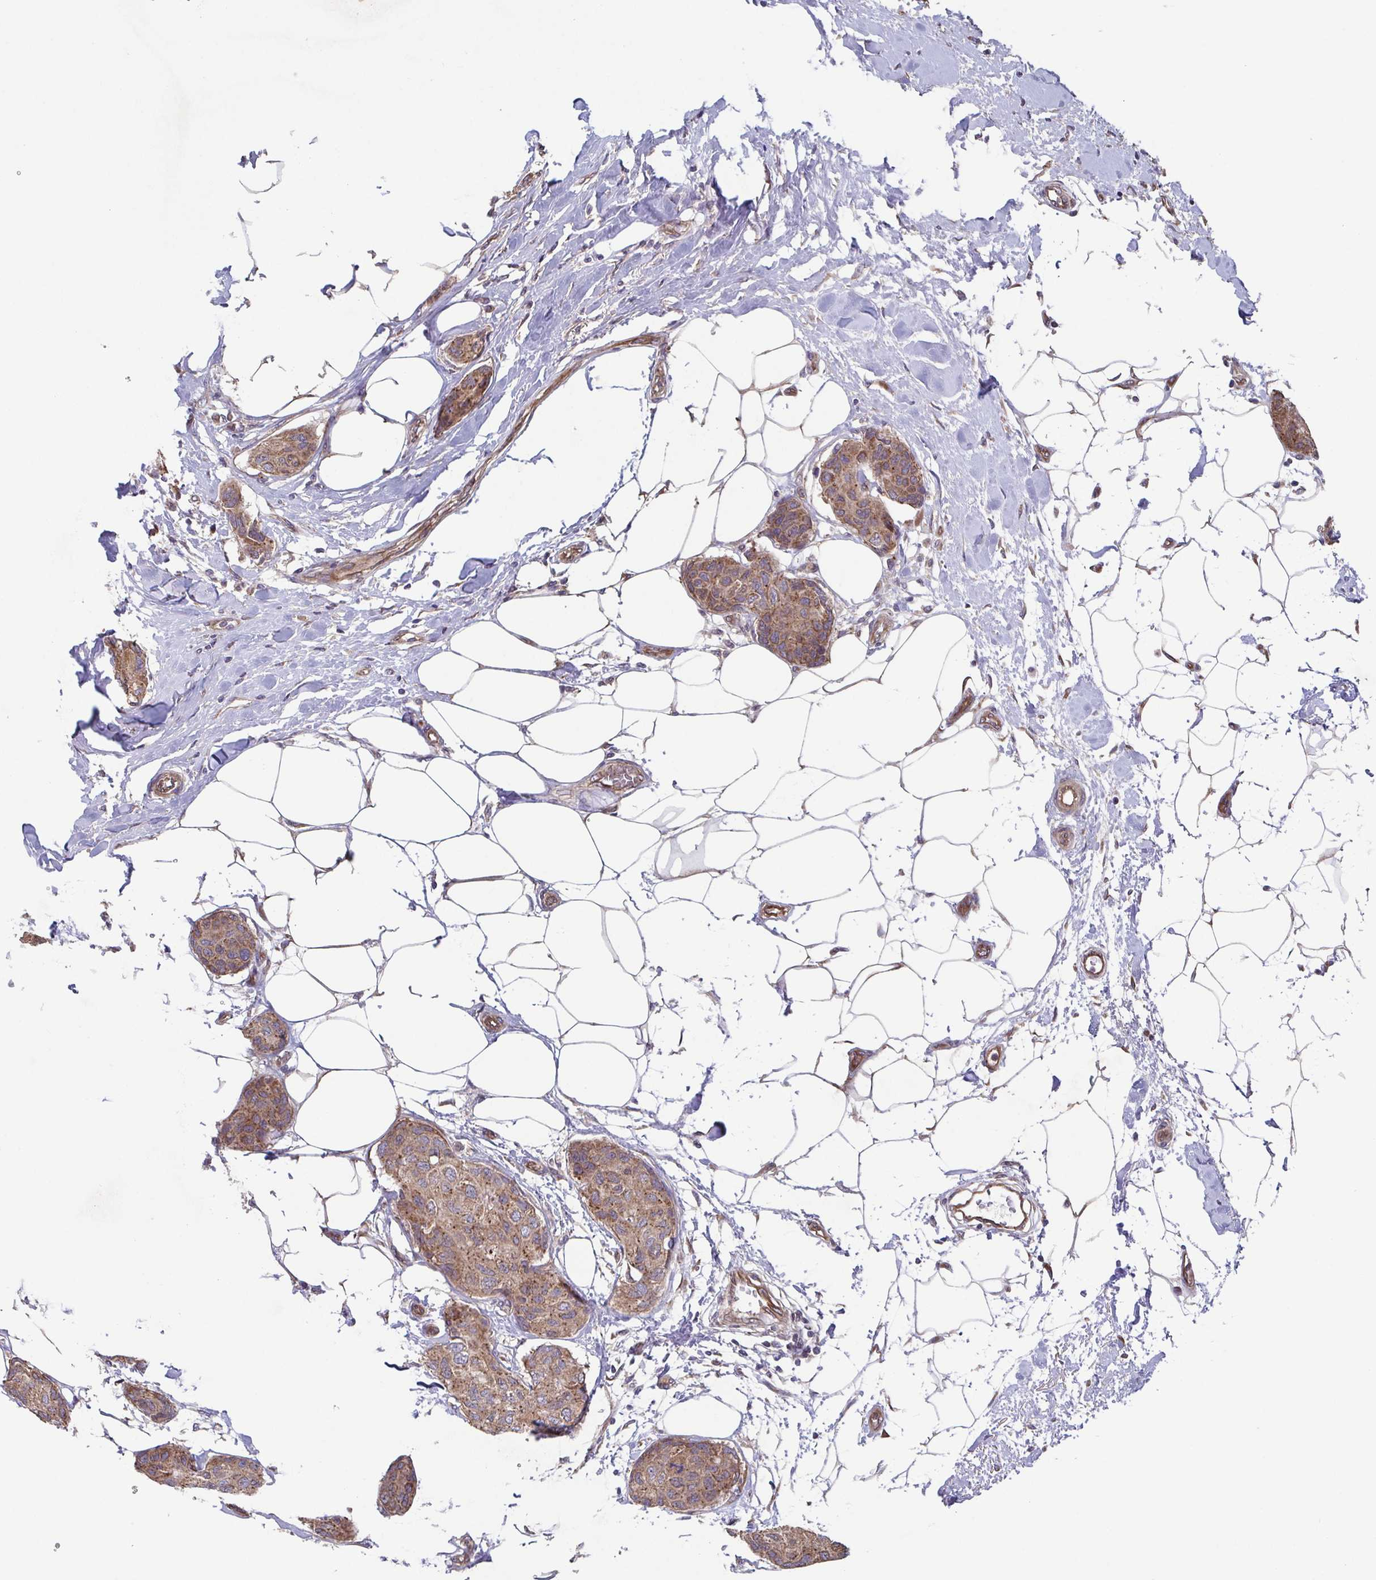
{"staining": {"intensity": "moderate", "quantity": ">75%", "location": "cytoplasmic/membranous"}, "tissue": "breast cancer", "cell_type": "Tumor cells", "image_type": "cancer", "snomed": [{"axis": "morphology", "description": "Duct carcinoma"}, {"axis": "topography", "description": "Breast"}], "caption": "This is an image of IHC staining of breast intraductal carcinoma, which shows moderate staining in the cytoplasmic/membranous of tumor cells.", "gene": "COPB1", "patient": {"sex": "female", "age": 80}}